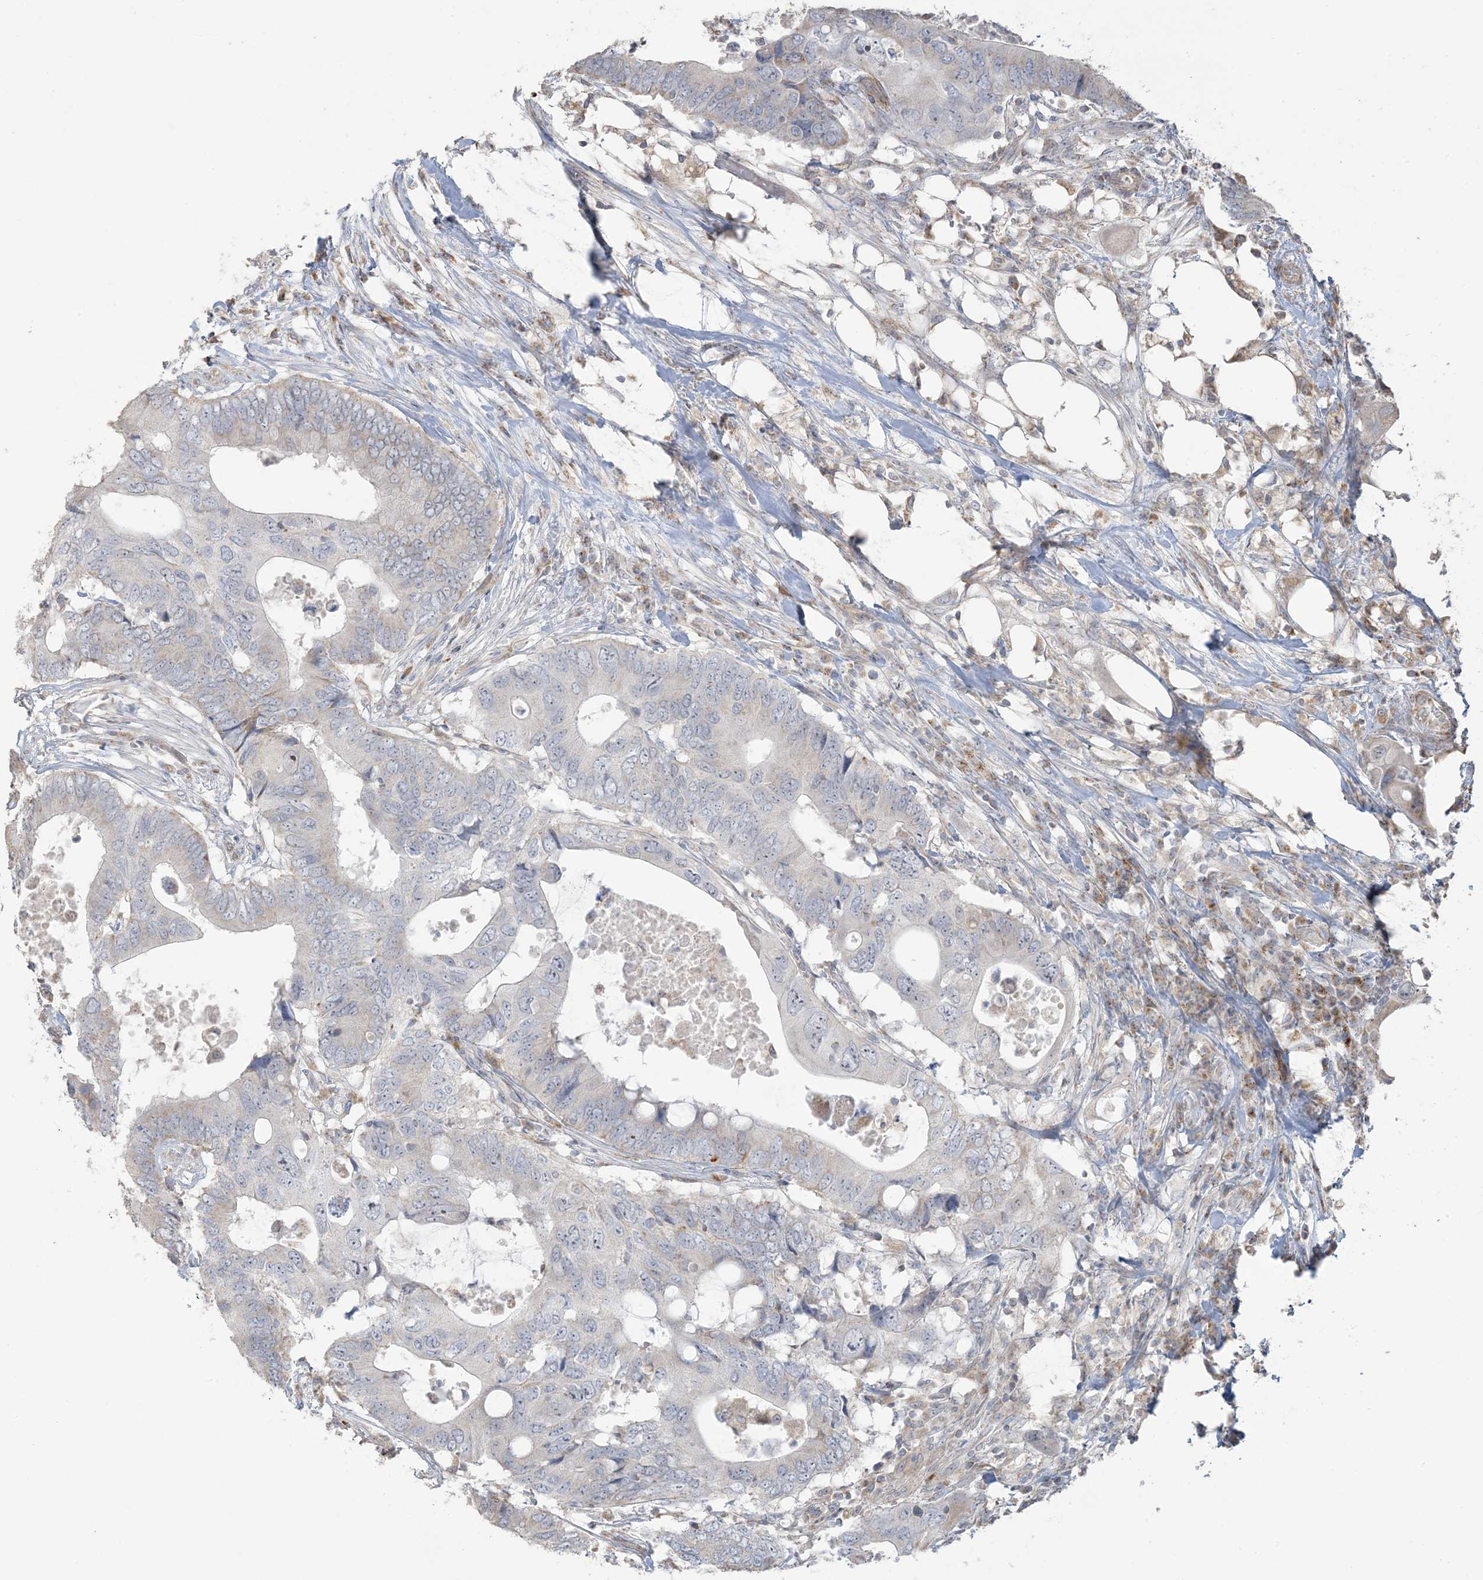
{"staining": {"intensity": "negative", "quantity": "none", "location": "none"}, "tissue": "colorectal cancer", "cell_type": "Tumor cells", "image_type": "cancer", "snomed": [{"axis": "morphology", "description": "Adenocarcinoma, NOS"}, {"axis": "topography", "description": "Colon"}], "caption": "High magnification brightfield microscopy of colorectal cancer stained with DAB (brown) and counterstained with hematoxylin (blue): tumor cells show no significant positivity. Nuclei are stained in blue.", "gene": "AGA", "patient": {"sex": "male", "age": 71}}